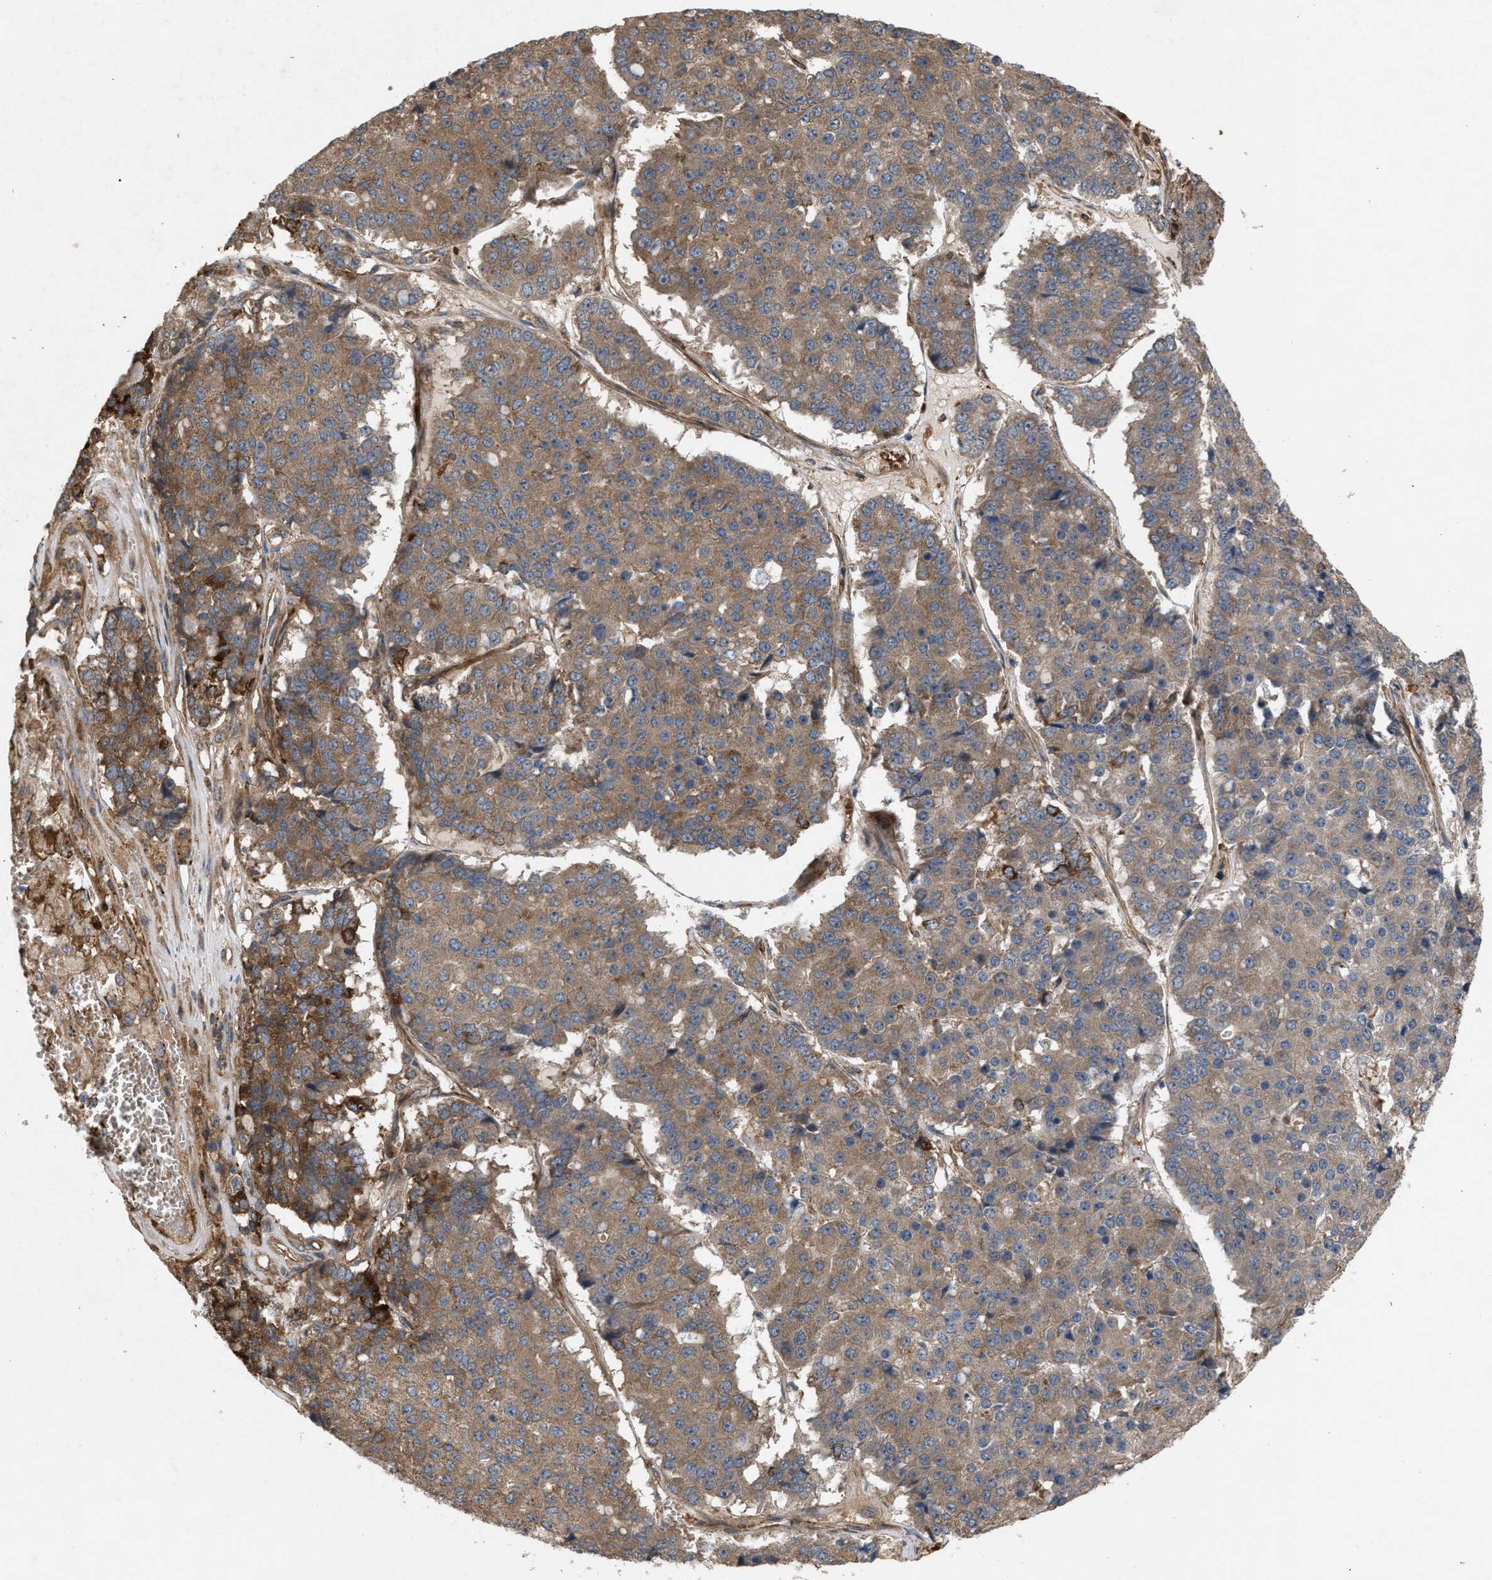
{"staining": {"intensity": "moderate", "quantity": ">75%", "location": "cytoplasmic/membranous"}, "tissue": "pancreatic cancer", "cell_type": "Tumor cells", "image_type": "cancer", "snomed": [{"axis": "morphology", "description": "Adenocarcinoma, NOS"}, {"axis": "topography", "description": "Pancreas"}], "caption": "Tumor cells exhibit moderate cytoplasmic/membranous expression in approximately >75% of cells in pancreatic cancer (adenocarcinoma). The staining was performed using DAB, with brown indicating positive protein expression. Nuclei are stained blue with hematoxylin.", "gene": "GCC1", "patient": {"sex": "male", "age": 50}}